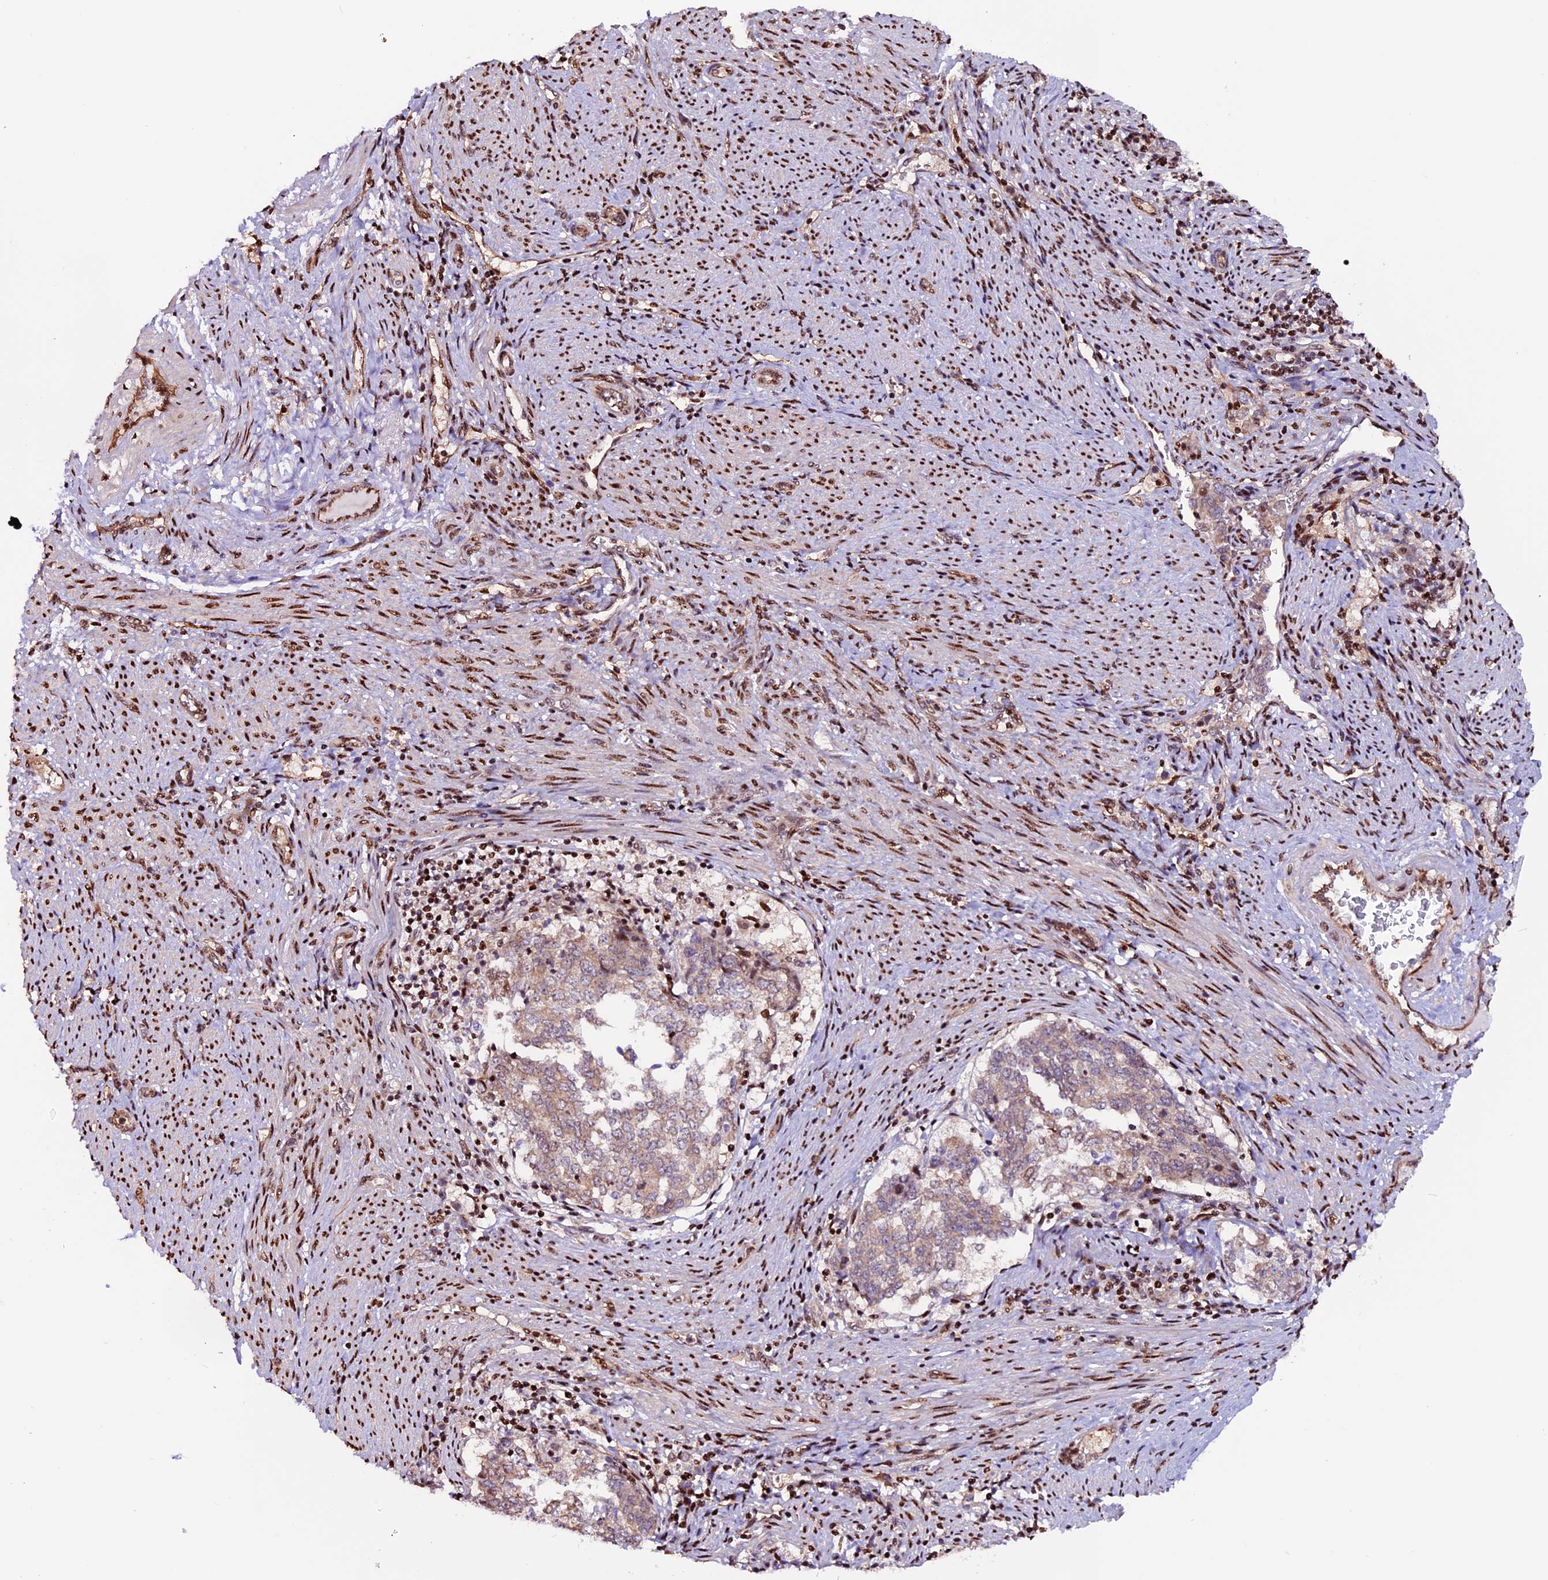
{"staining": {"intensity": "weak", "quantity": ">75%", "location": "cytoplasmic/membranous"}, "tissue": "endometrial cancer", "cell_type": "Tumor cells", "image_type": "cancer", "snomed": [{"axis": "morphology", "description": "Adenocarcinoma, NOS"}, {"axis": "topography", "description": "Endometrium"}], "caption": "IHC (DAB) staining of adenocarcinoma (endometrial) displays weak cytoplasmic/membranous protein staining in approximately >75% of tumor cells. (Stains: DAB (3,3'-diaminobenzidine) in brown, nuclei in blue, Microscopy: brightfield microscopy at high magnification).", "gene": "RINL", "patient": {"sex": "female", "age": 80}}